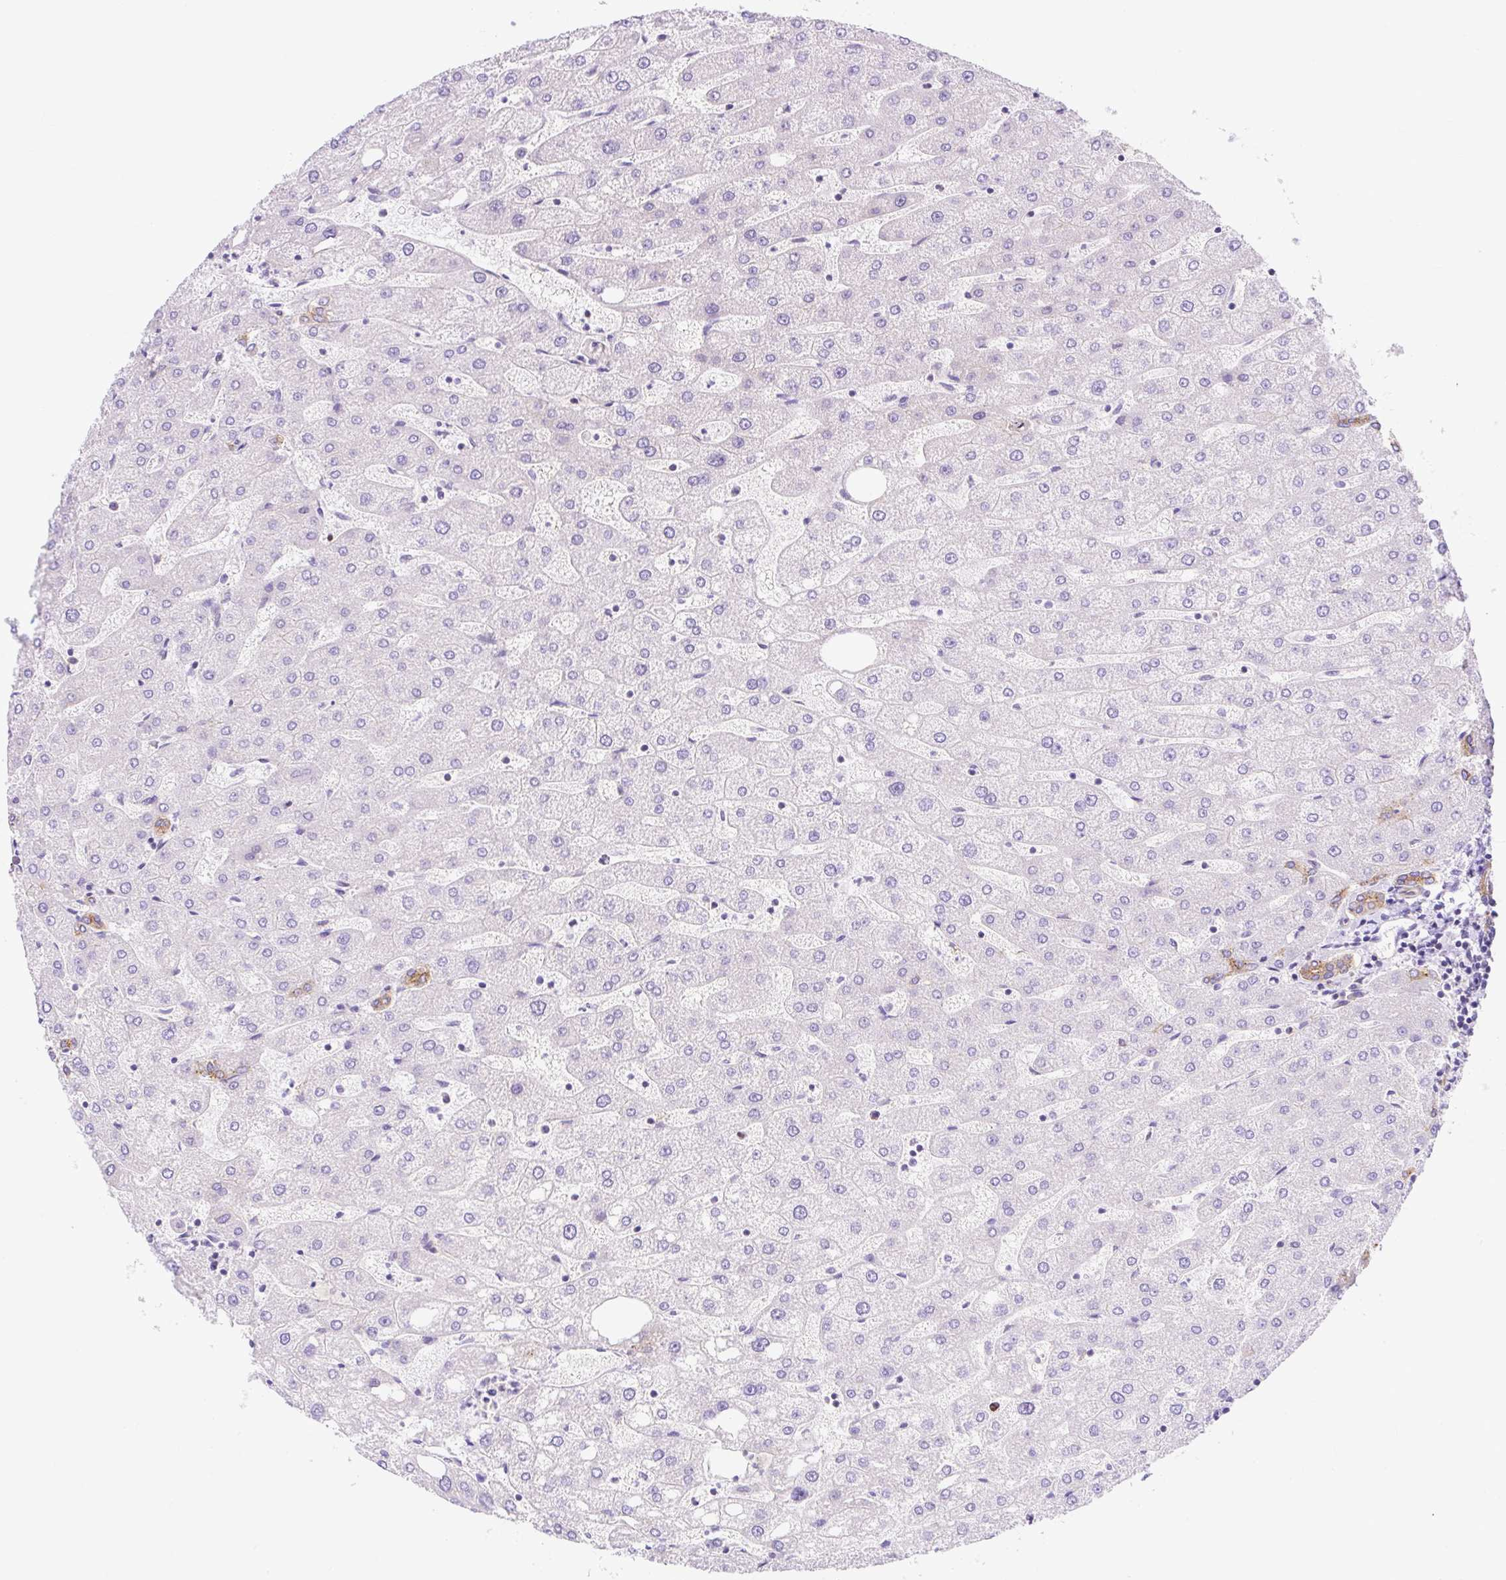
{"staining": {"intensity": "moderate", "quantity": ">75%", "location": "cytoplasmic/membranous"}, "tissue": "liver", "cell_type": "Cholangiocytes", "image_type": "normal", "snomed": [{"axis": "morphology", "description": "Normal tissue, NOS"}, {"axis": "topography", "description": "Liver"}], "caption": "The histopathology image shows immunohistochemical staining of benign liver. There is moderate cytoplasmic/membranous staining is identified in approximately >75% of cholangiocytes.", "gene": "HIP1R", "patient": {"sex": "male", "age": 67}}